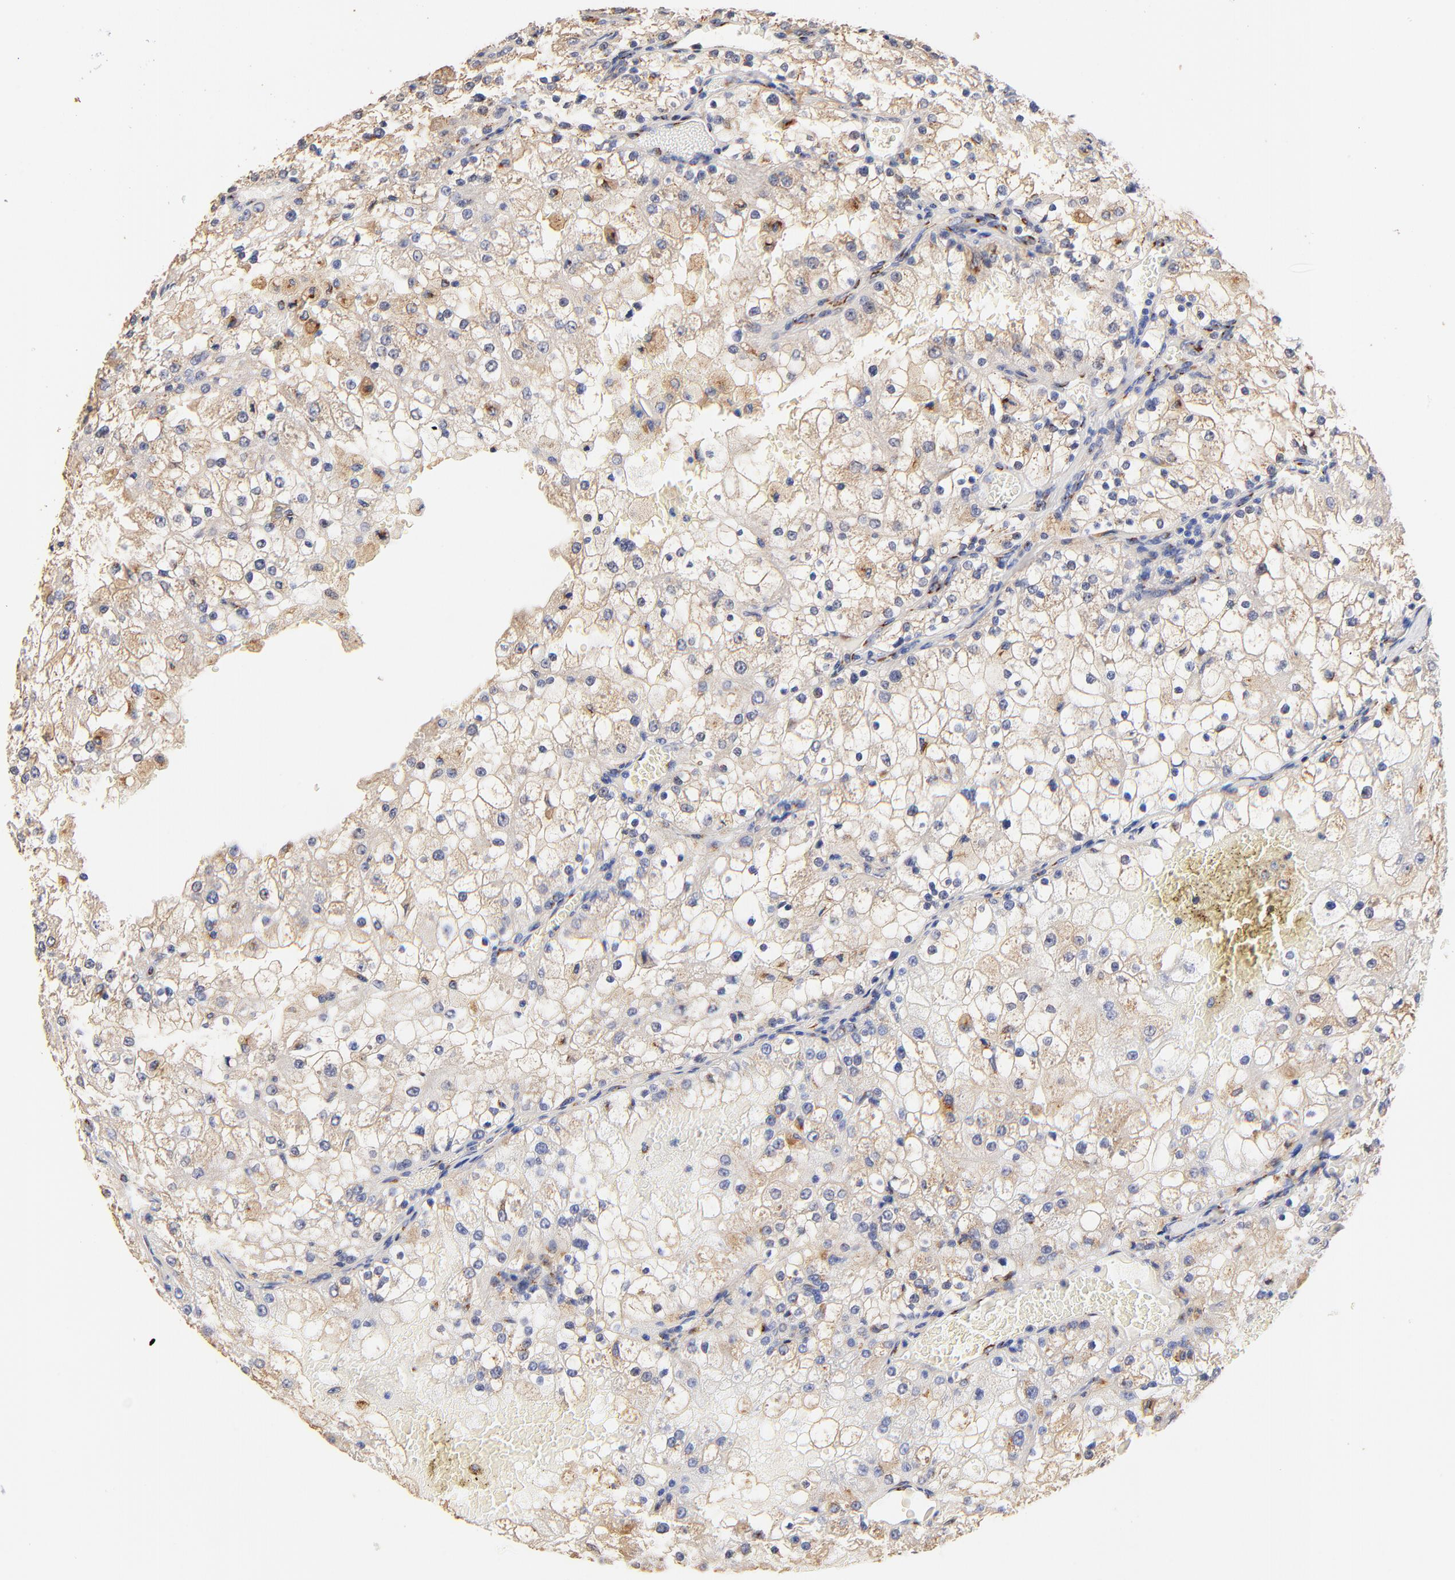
{"staining": {"intensity": "weak", "quantity": ">75%", "location": "cytoplasmic/membranous"}, "tissue": "renal cancer", "cell_type": "Tumor cells", "image_type": "cancer", "snomed": [{"axis": "morphology", "description": "Adenocarcinoma, NOS"}, {"axis": "topography", "description": "Kidney"}], "caption": "Immunohistochemistry (IHC) micrograph of neoplastic tissue: renal adenocarcinoma stained using immunohistochemistry demonstrates low levels of weak protein expression localized specifically in the cytoplasmic/membranous of tumor cells, appearing as a cytoplasmic/membranous brown color.", "gene": "FMNL3", "patient": {"sex": "female", "age": 74}}